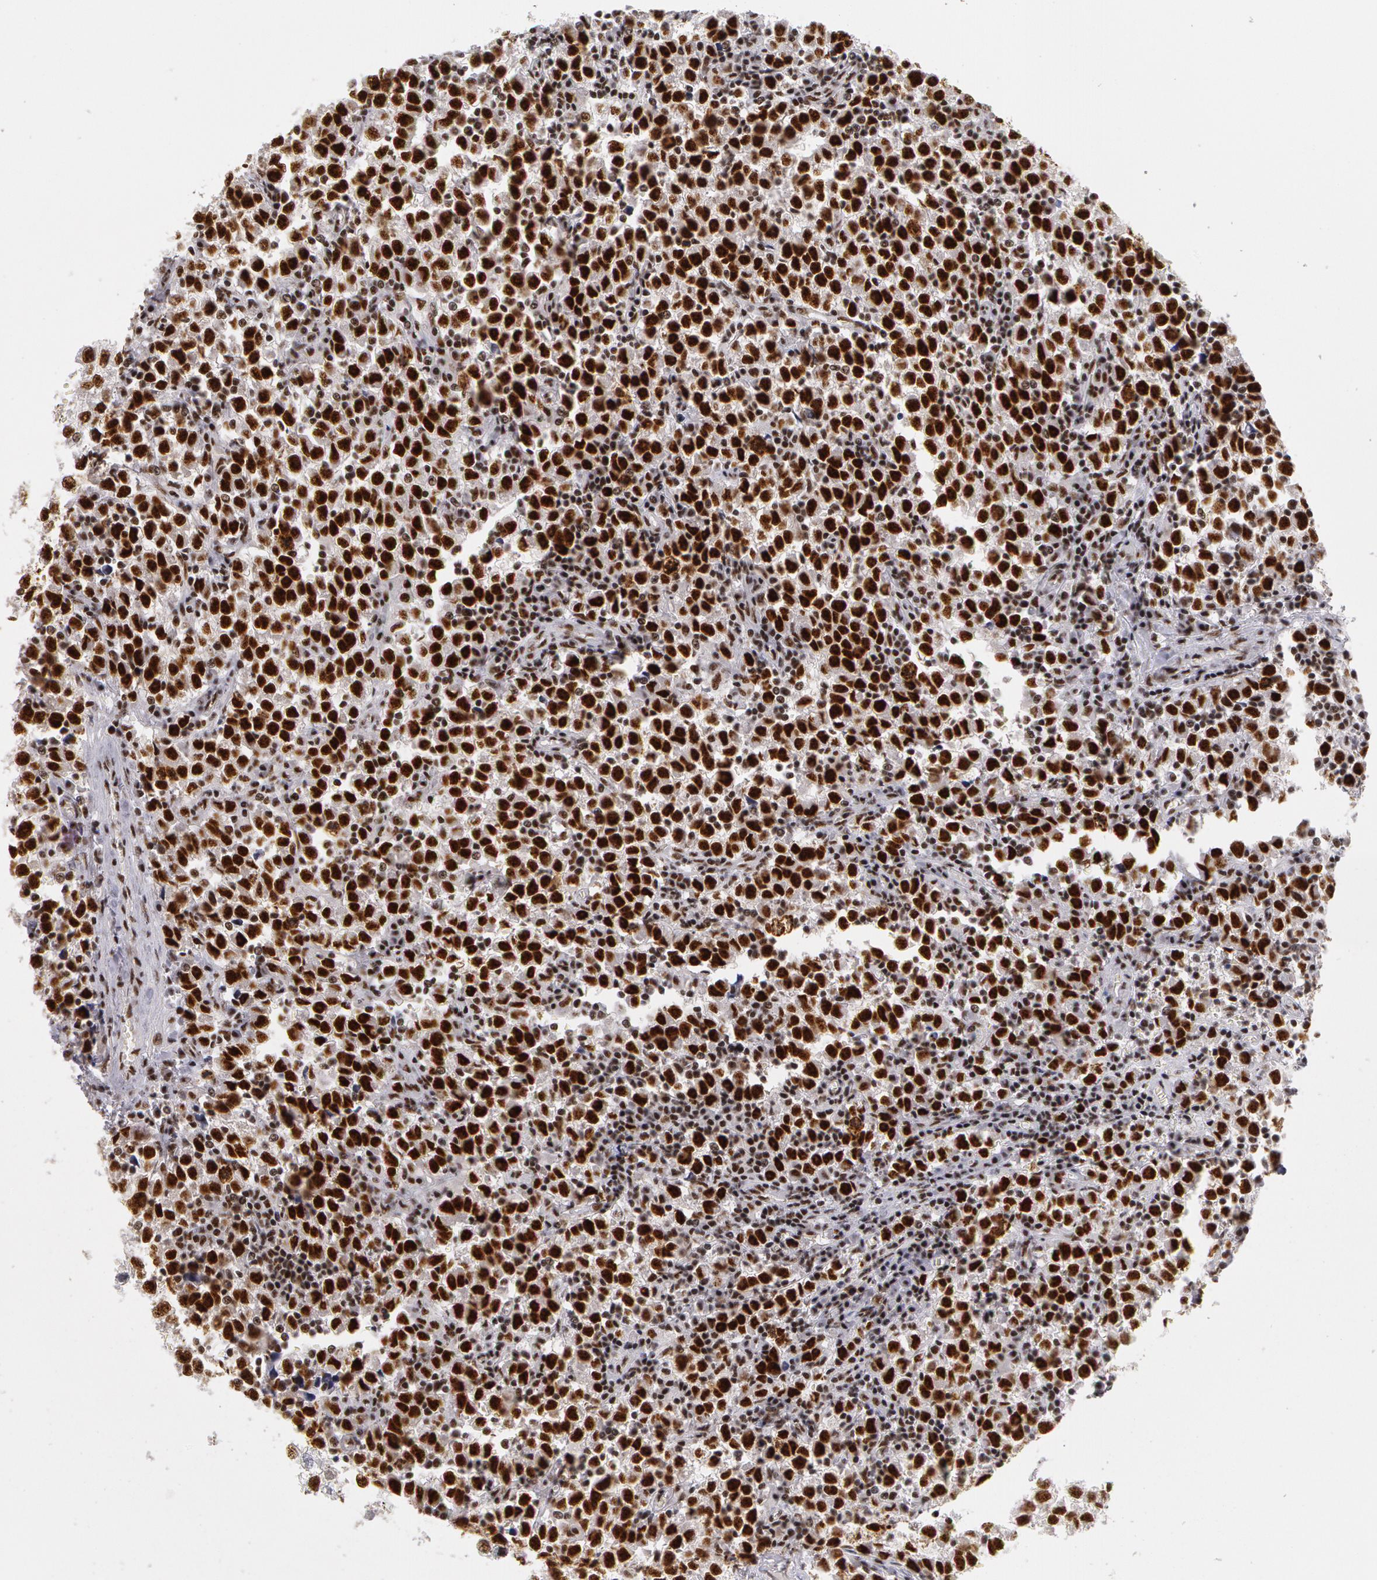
{"staining": {"intensity": "strong", "quantity": ">75%", "location": "nuclear"}, "tissue": "testis cancer", "cell_type": "Tumor cells", "image_type": "cancer", "snomed": [{"axis": "morphology", "description": "Seminoma, NOS"}, {"axis": "topography", "description": "Testis"}], "caption": "A high amount of strong nuclear staining is present in approximately >75% of tumor cells in testis cancer (seminoma) tissue. (IHC, brightfield microscopy, high magnification).", "gene": "PNN", "patient": {"sex": "male", "age": 35}}